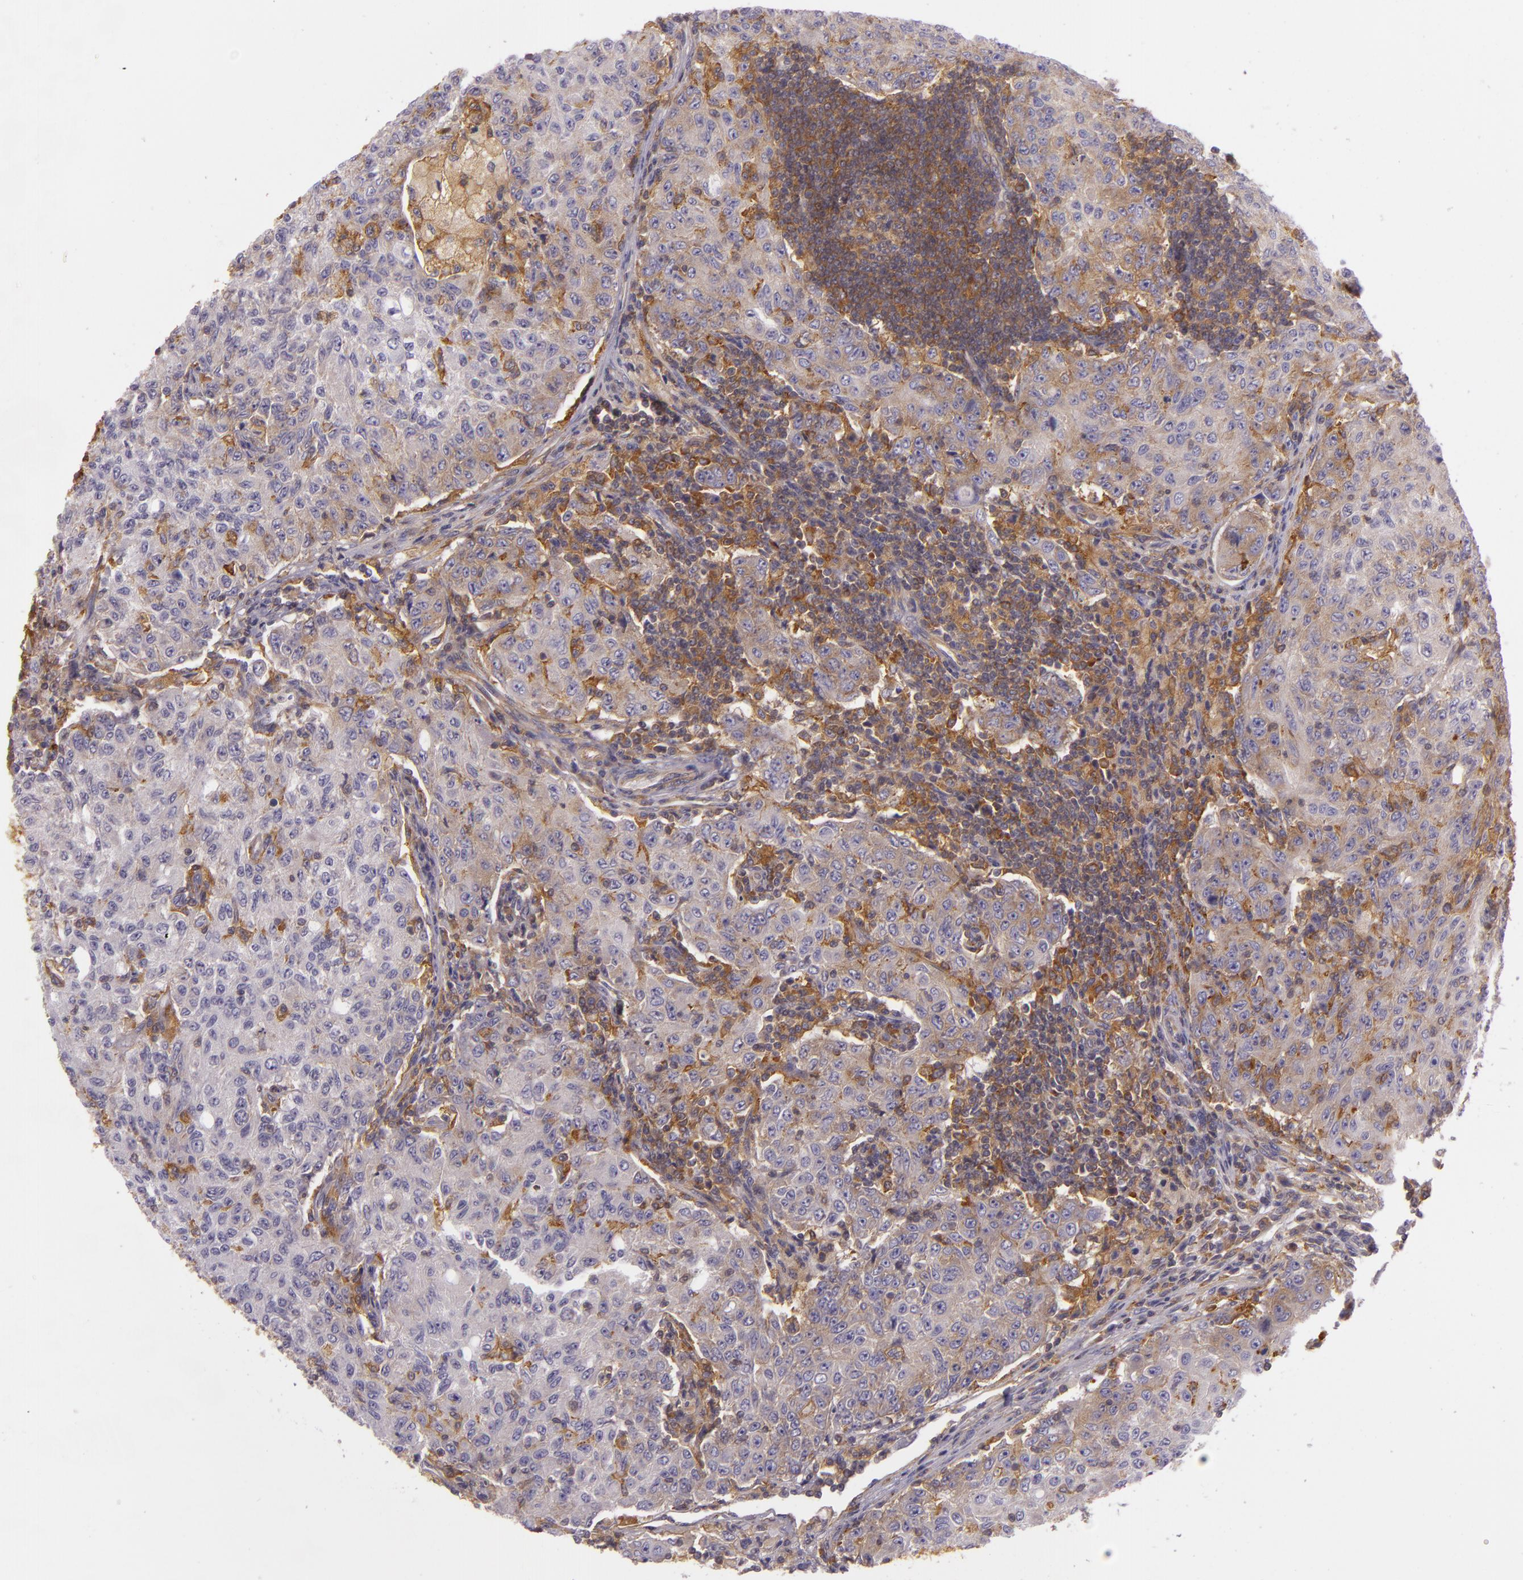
{"staining": {"intensity": "strong", "quantity": ">75%", "location": "cytoplasmic/membranous"}, "tissue": "lymph node", "cell_type": "Germinal center cells", "image_type": "normal", "snomed": [{"axis": "morphology", "description": "Normal tissue, NOS"}, {"axis": "topography", "description": "Lymph node"}], "caption": "Immunohistochemical staining of normal lymph node displays high levels of strong cytoplasmic/membranous expression in about >75% of germinal center cells. (Stains: DAB (3,3'-diaminobenzidine) in brown, nuclei in blue, Microscopy: brightfield microscopy at high magnification).", "gene": "TLN1", "patient": {"sex": "female", "age": 42}}